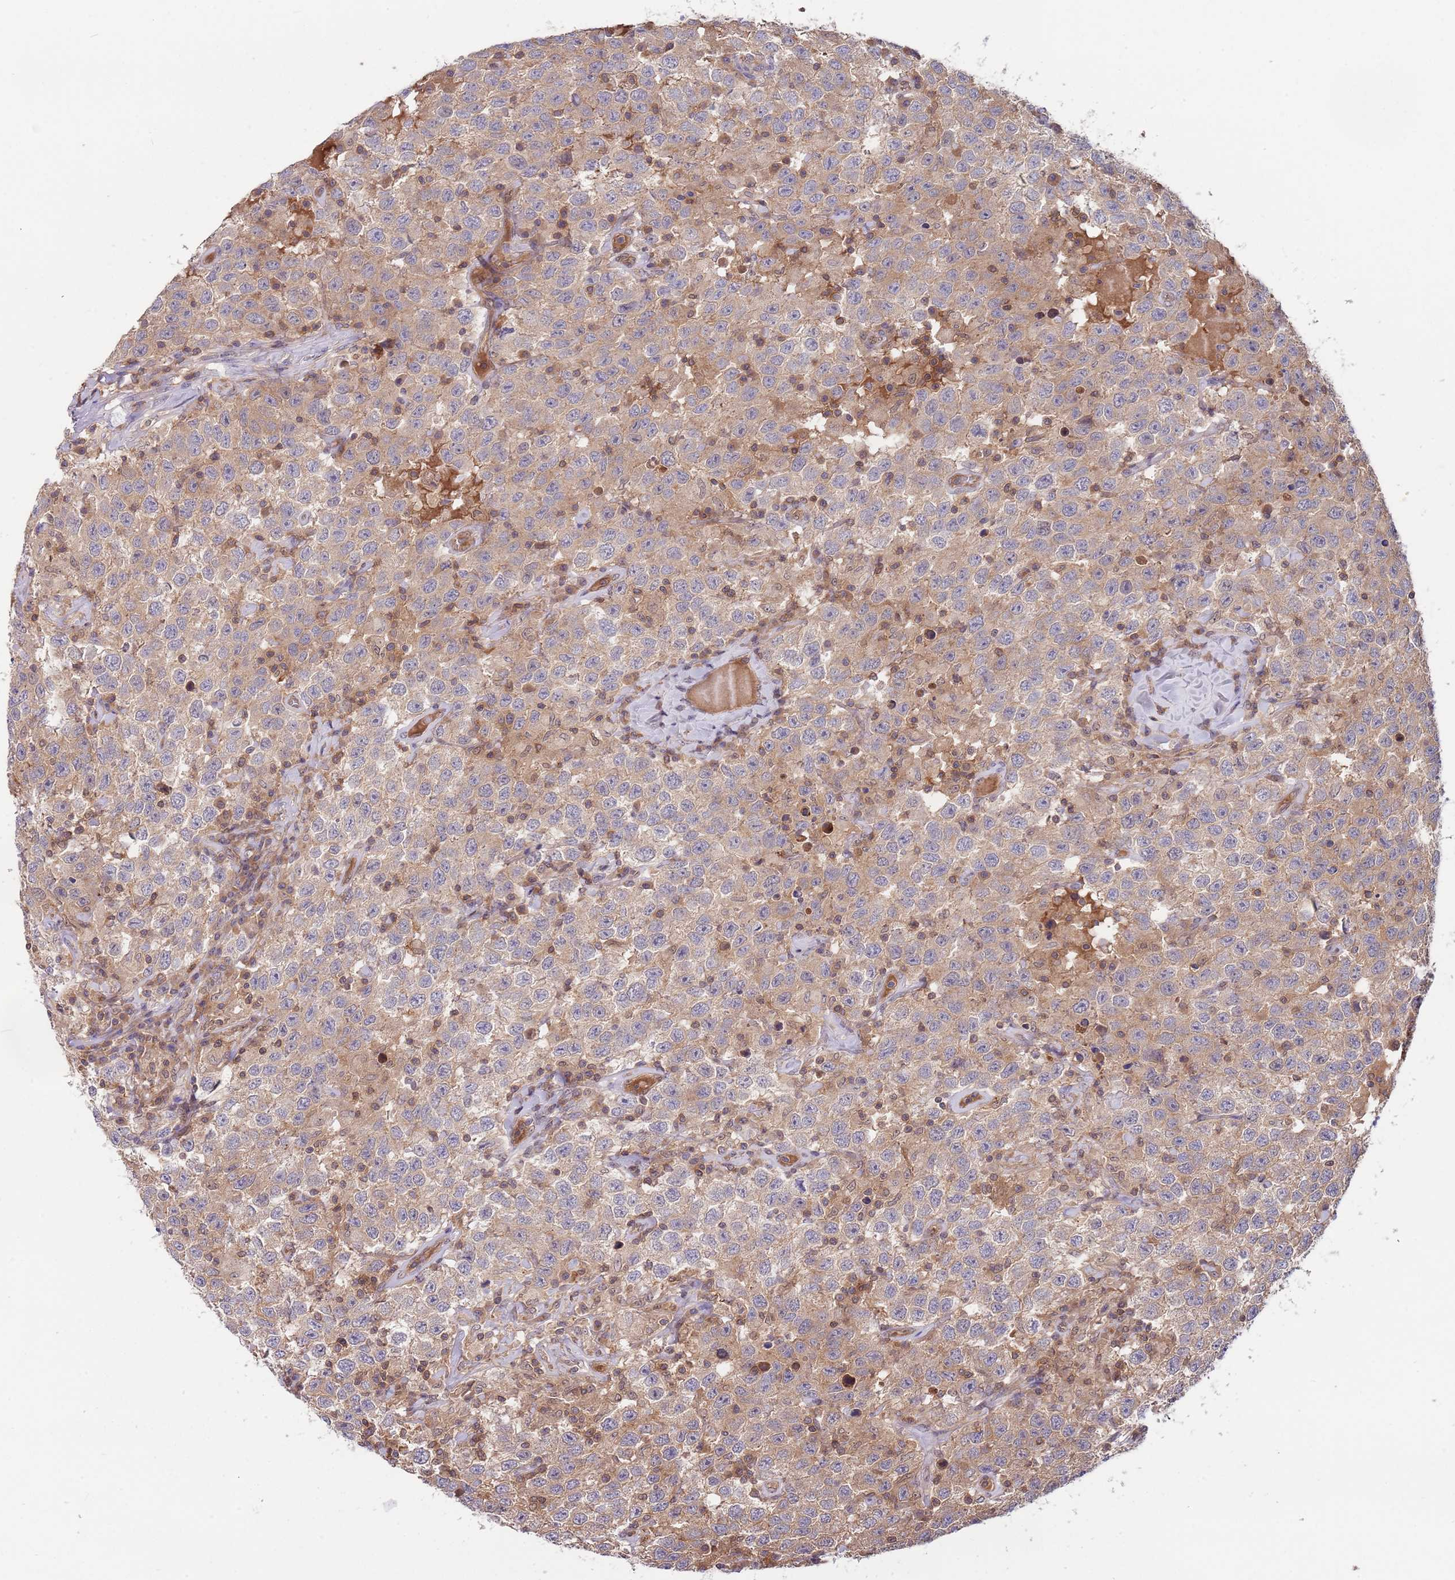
{"staining": {"intensity": "moderate", "quantity": ">75%", "location": "cytoplasmic/membranous"}, "tissue": "testis cancer", "cell_type": "Tumor cells", "image_type": "cancer", "snomed": [{"axis": "morphology", "description": "Seminoma, NOS"}, {"axis": "topography", "description": "Testis"}], "caption": "A high-resolution photomicrograph shows IHC staining of testis cancer (seminoma), which exhibits moderate cytoplasmic/membranous expression in approximately >75% of tumor cells.", "gene": "GSDMD", "patient": {"sex": "male", "age": 41}}